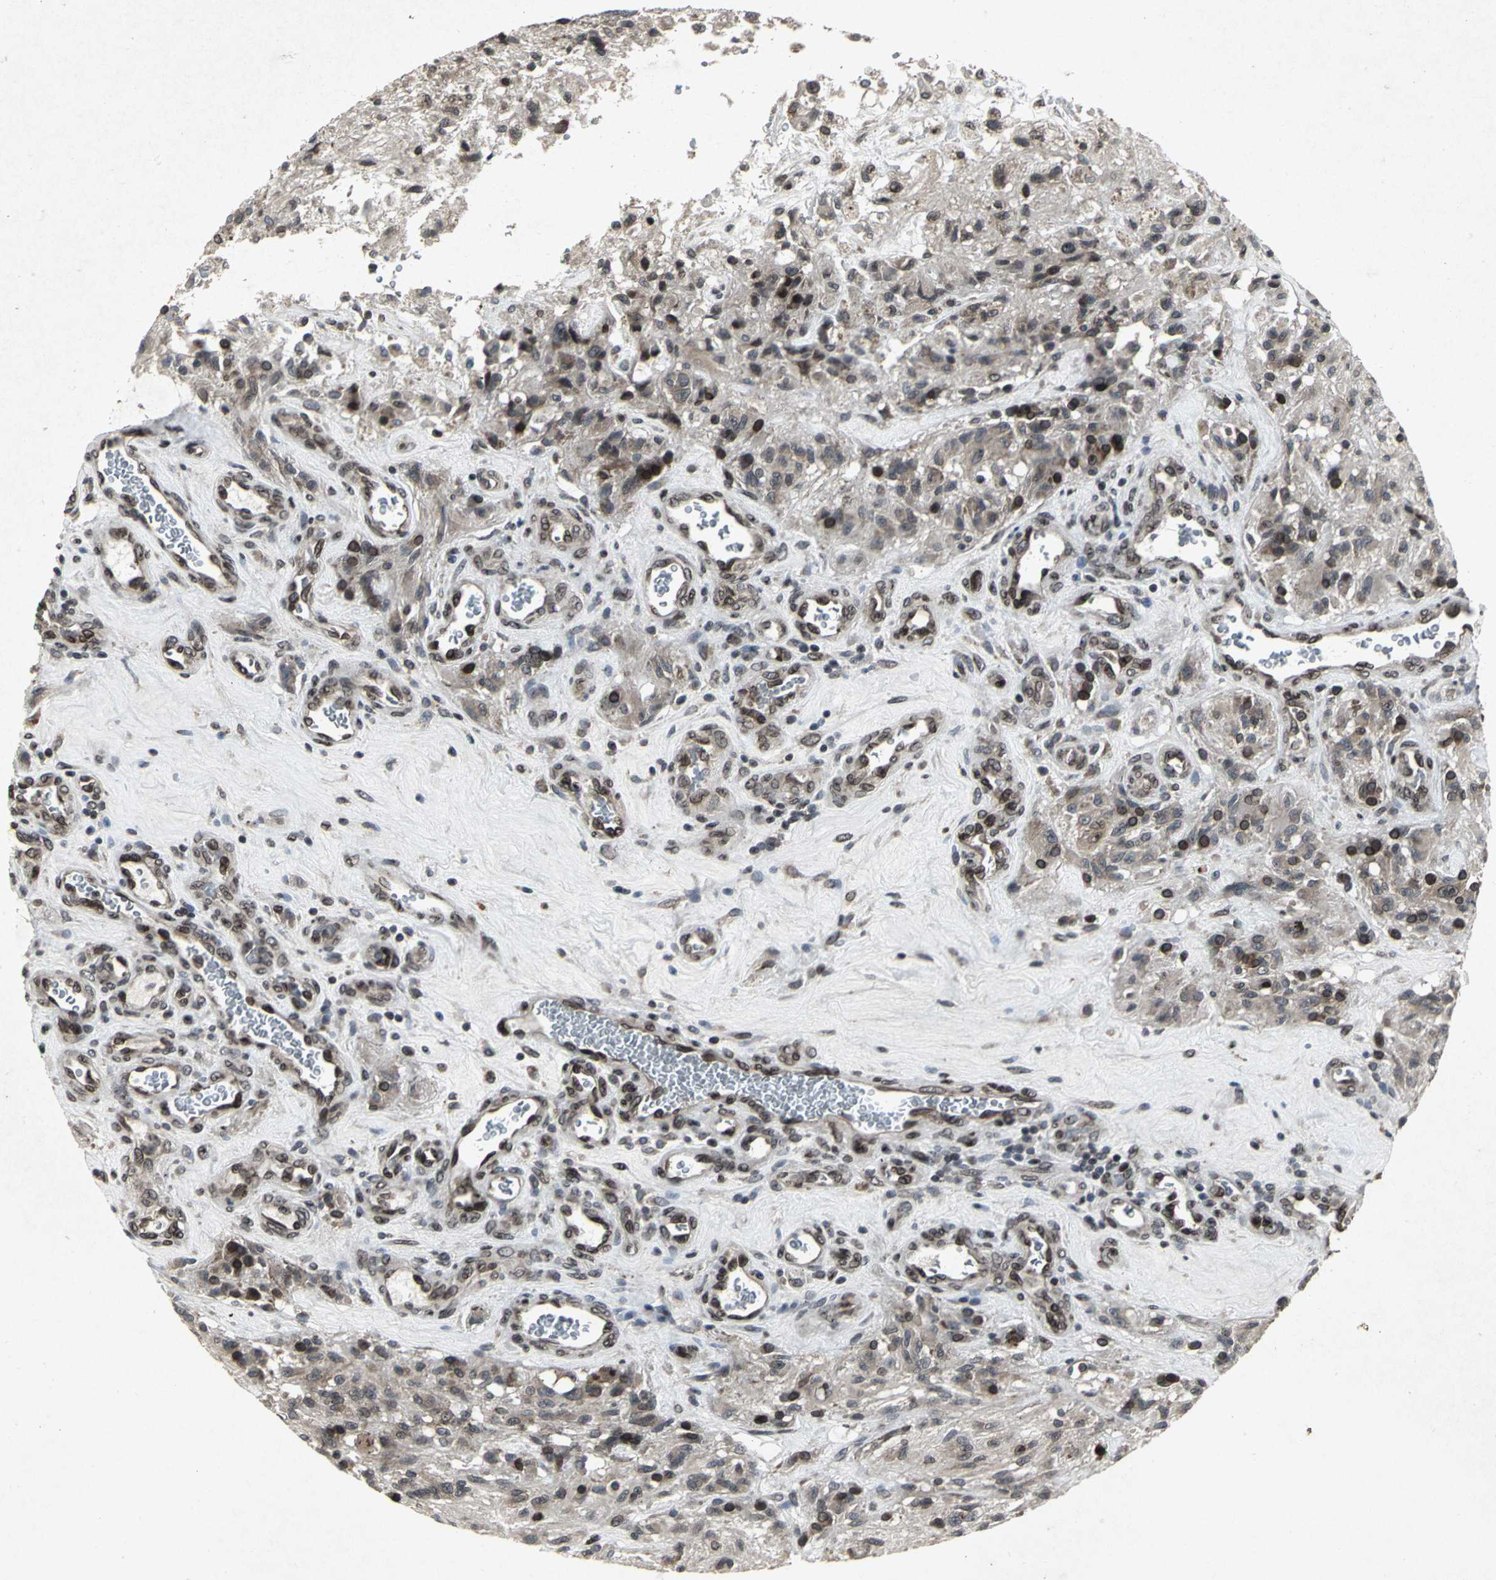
{"staining": {"intensity": "strong", "quantity": ">75%", "location": "cytoplasmic/membranous,nuclear"}, "tissue": "glioma", "cell_type": "Tumor cells", "image_type": "cancer", "snomed": [{"axis": "morphology", "description": "Normal tissue, NOS"}, {"axis": "morphology", "description": "Glioma, malignant, High grade"}, {"axis": "topography", "description": "Cerebral cortex"}], "caption": "Strong cytoplasmic/membranous and nuclear positivity for a protein is seen in approximately >75% of tumor cells of malignant glioma (high-grade) using immunohistochemistry (IHC).", "gene": "SH2B3", "patient": {"sex": "male", "age": 56}}